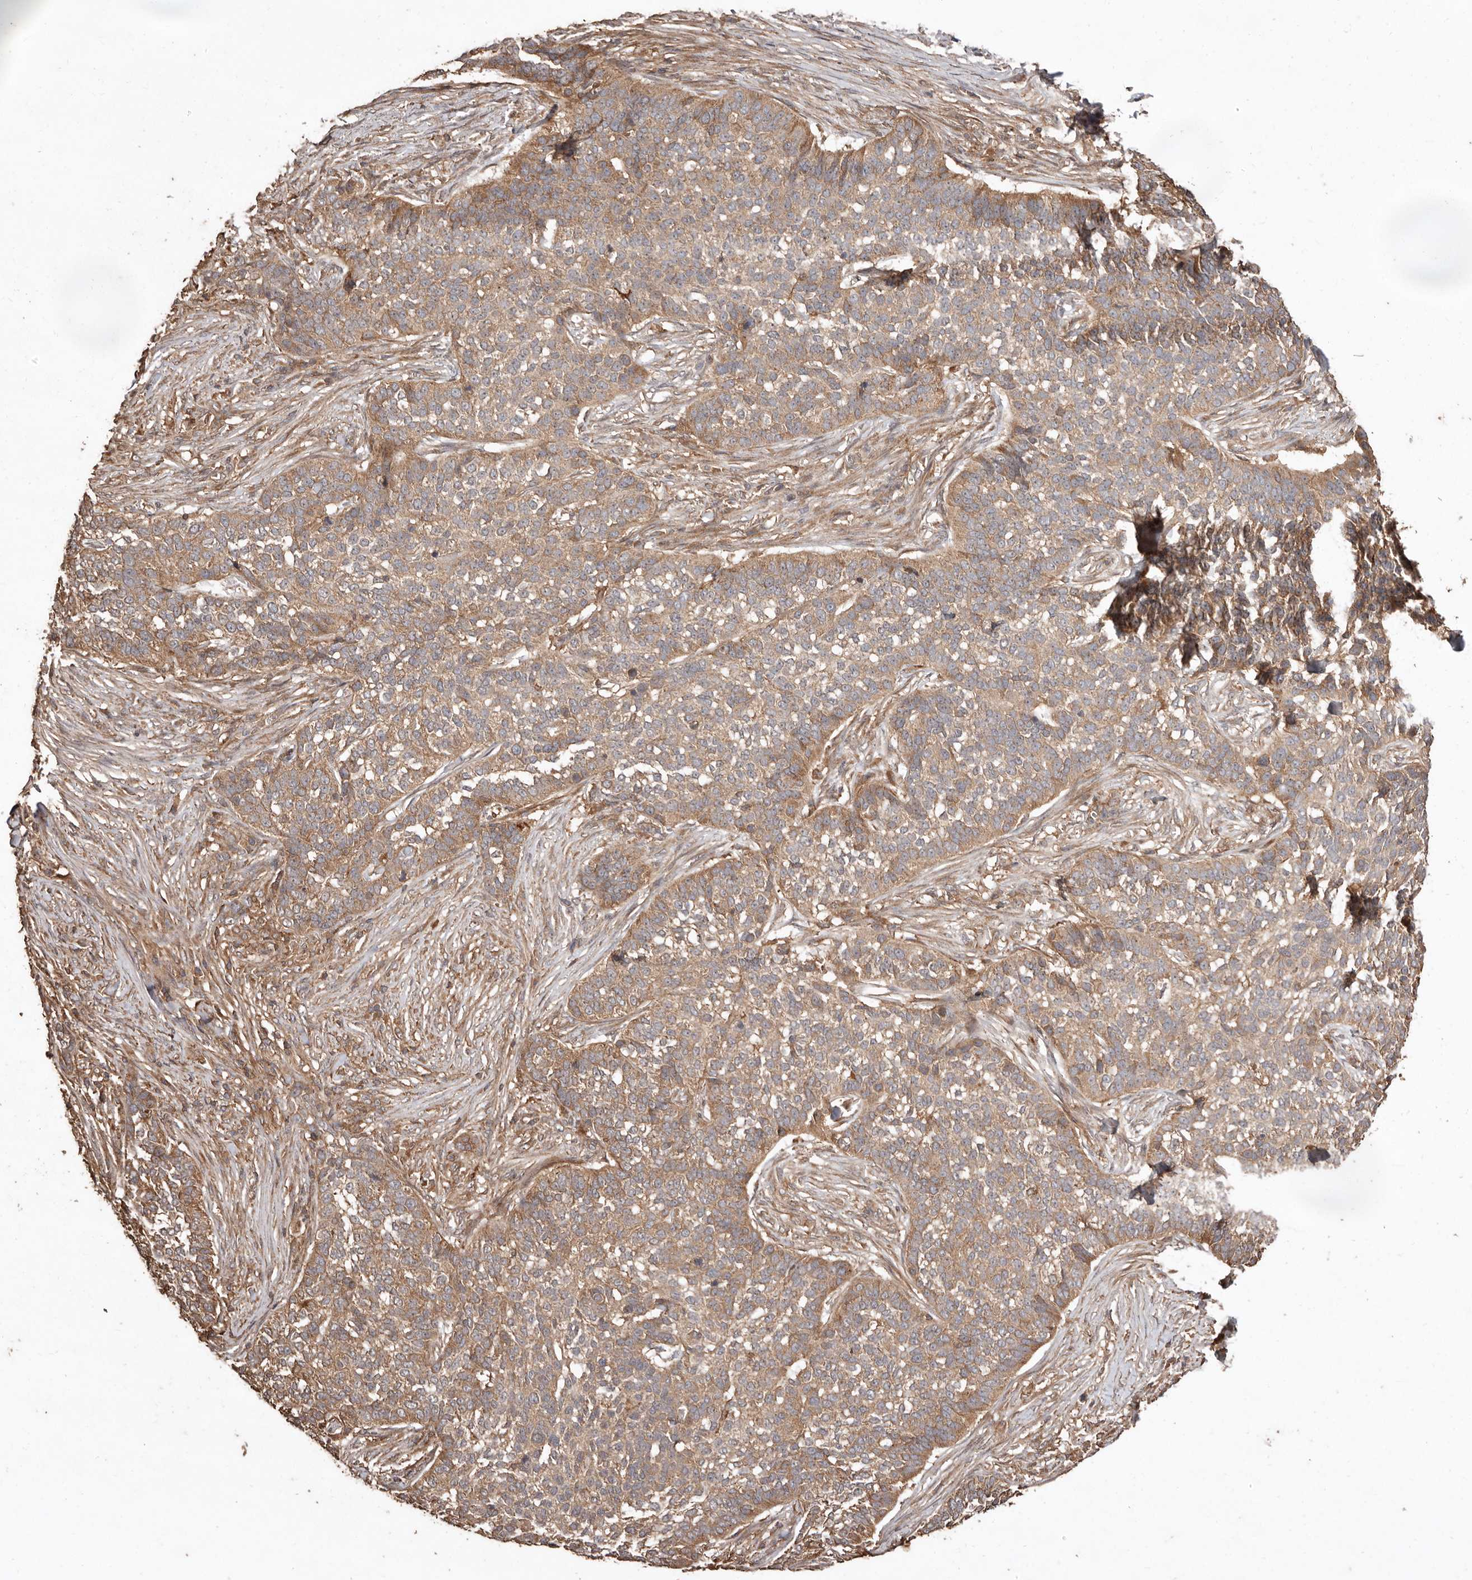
{"staining": {"intensity": "moderate", "quantity": ">75%", "location": "cytoplasmic/membranous"}, "tissue": "skin cancer", "cell_type": "Tumor cells", "image_type": "cancer", "snomed": [{"axis": "morphology", "description": "Basal cell carcinoma"}, {"axis": "topography", "description": "Skin"}], "caption": "A medium amount of moderate cytoplasmic/membranous expression is seen in approximately >75% of tumor cells in basal cell carcinoma (skin) tissue.", "gene": "RWDD1", "patient": {"sex": "male", "age": 85}}